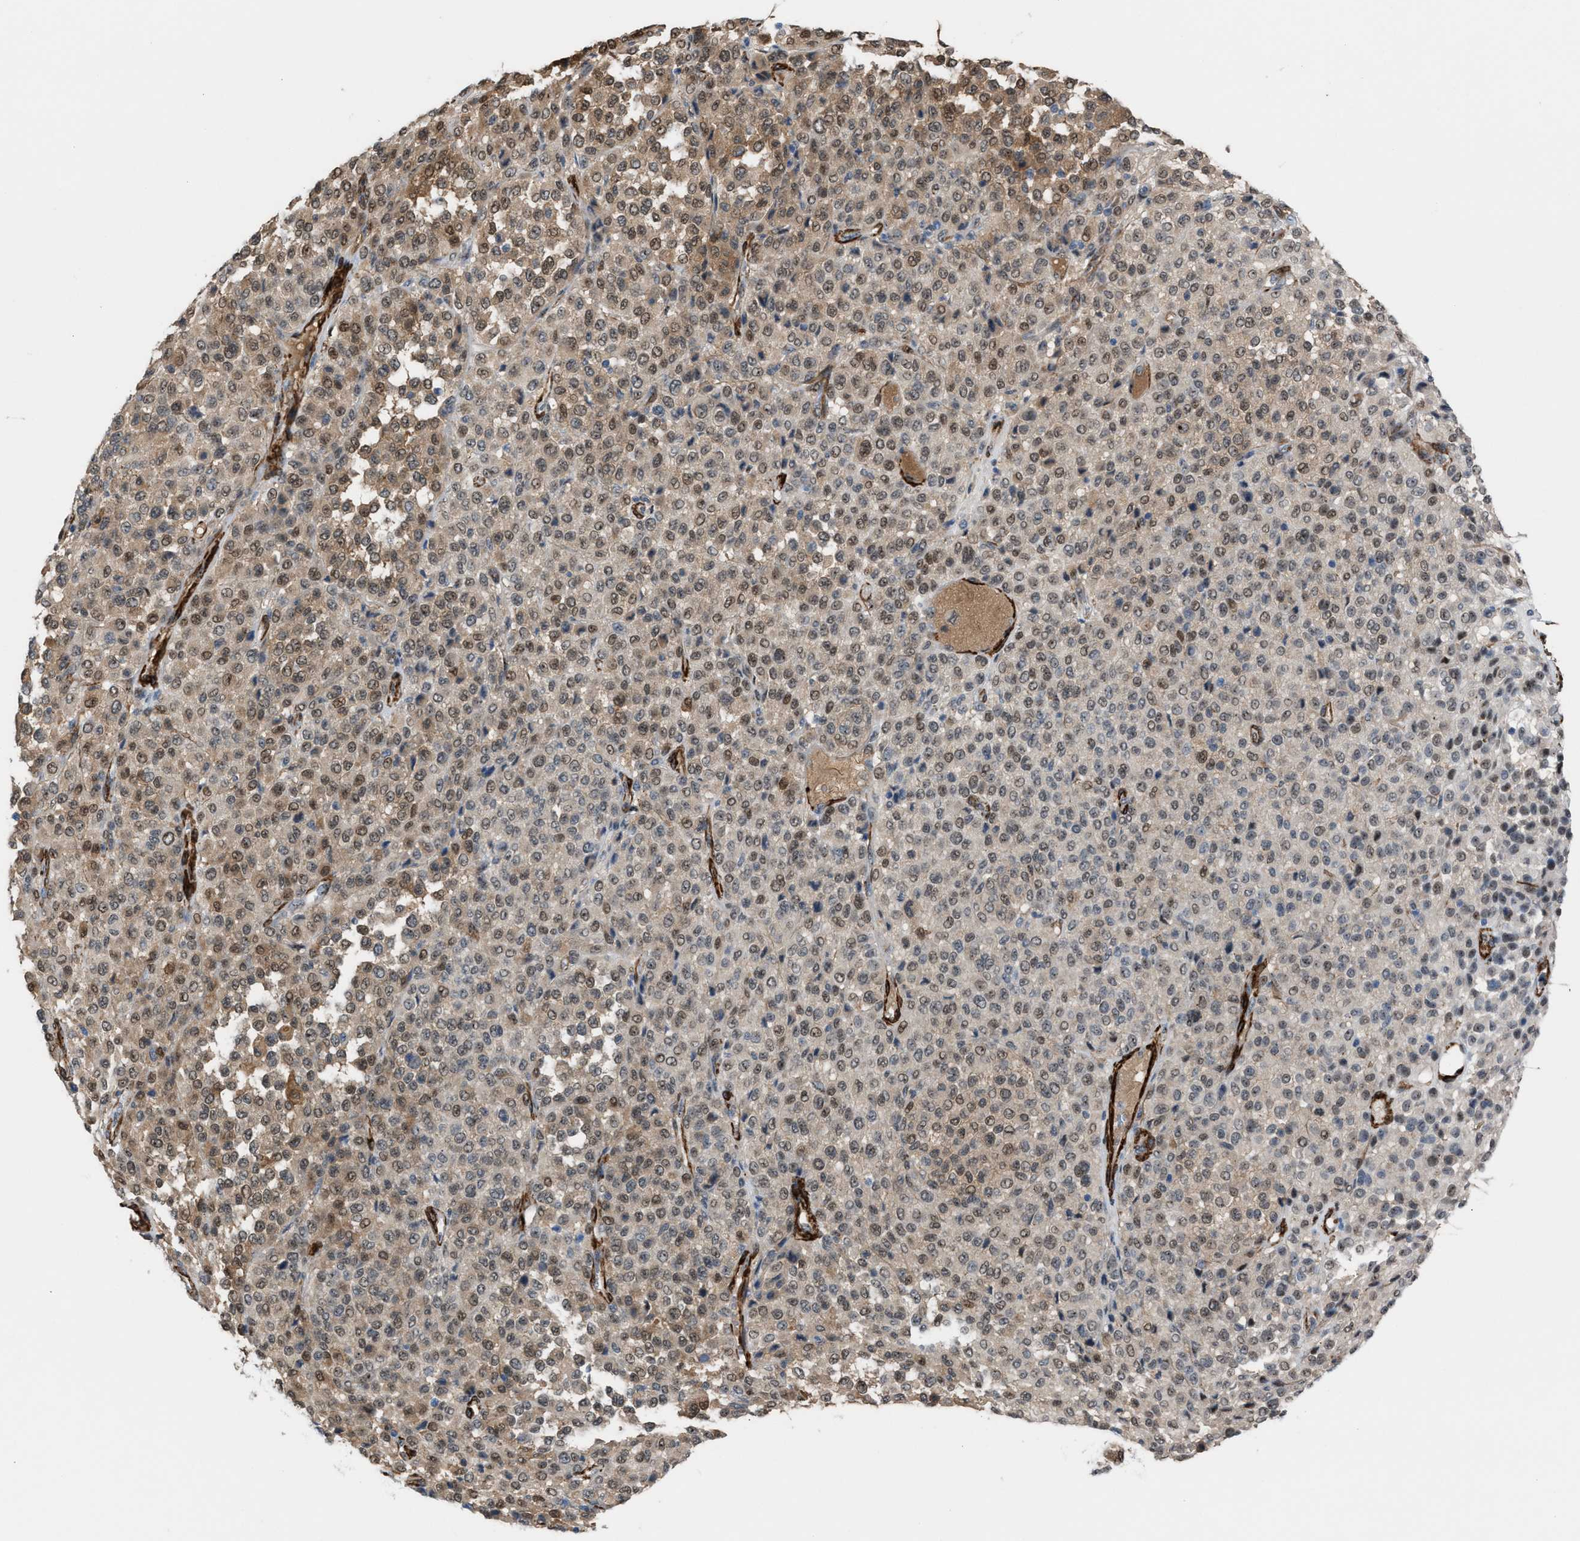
{"staining": {"intensity": "moderate", "quantity": ">75%", "location": "cytoplasmic/membranous,nuclear"}, "tissue": "melanoma", "cell_type": "Tumor cells", "image_type": "cancer", "snomed": [{"axis": "morphology", "description": "Malignant melanoma, Metastatic site"}, {"axis": "topography", "description": "Pancreas"}], "caption": "Immunohistochemical staining of human melanoma displays moderate cytoplasmic/membranous and nuclear protein expression in approximately >75% of tumor cells. Using DAB (brown) and hematoxylin (blue) stains, captured at high magnification using brightfield microscopy.", "gene": "NQO2", "patient": {"sex": "female", "age": 30}}